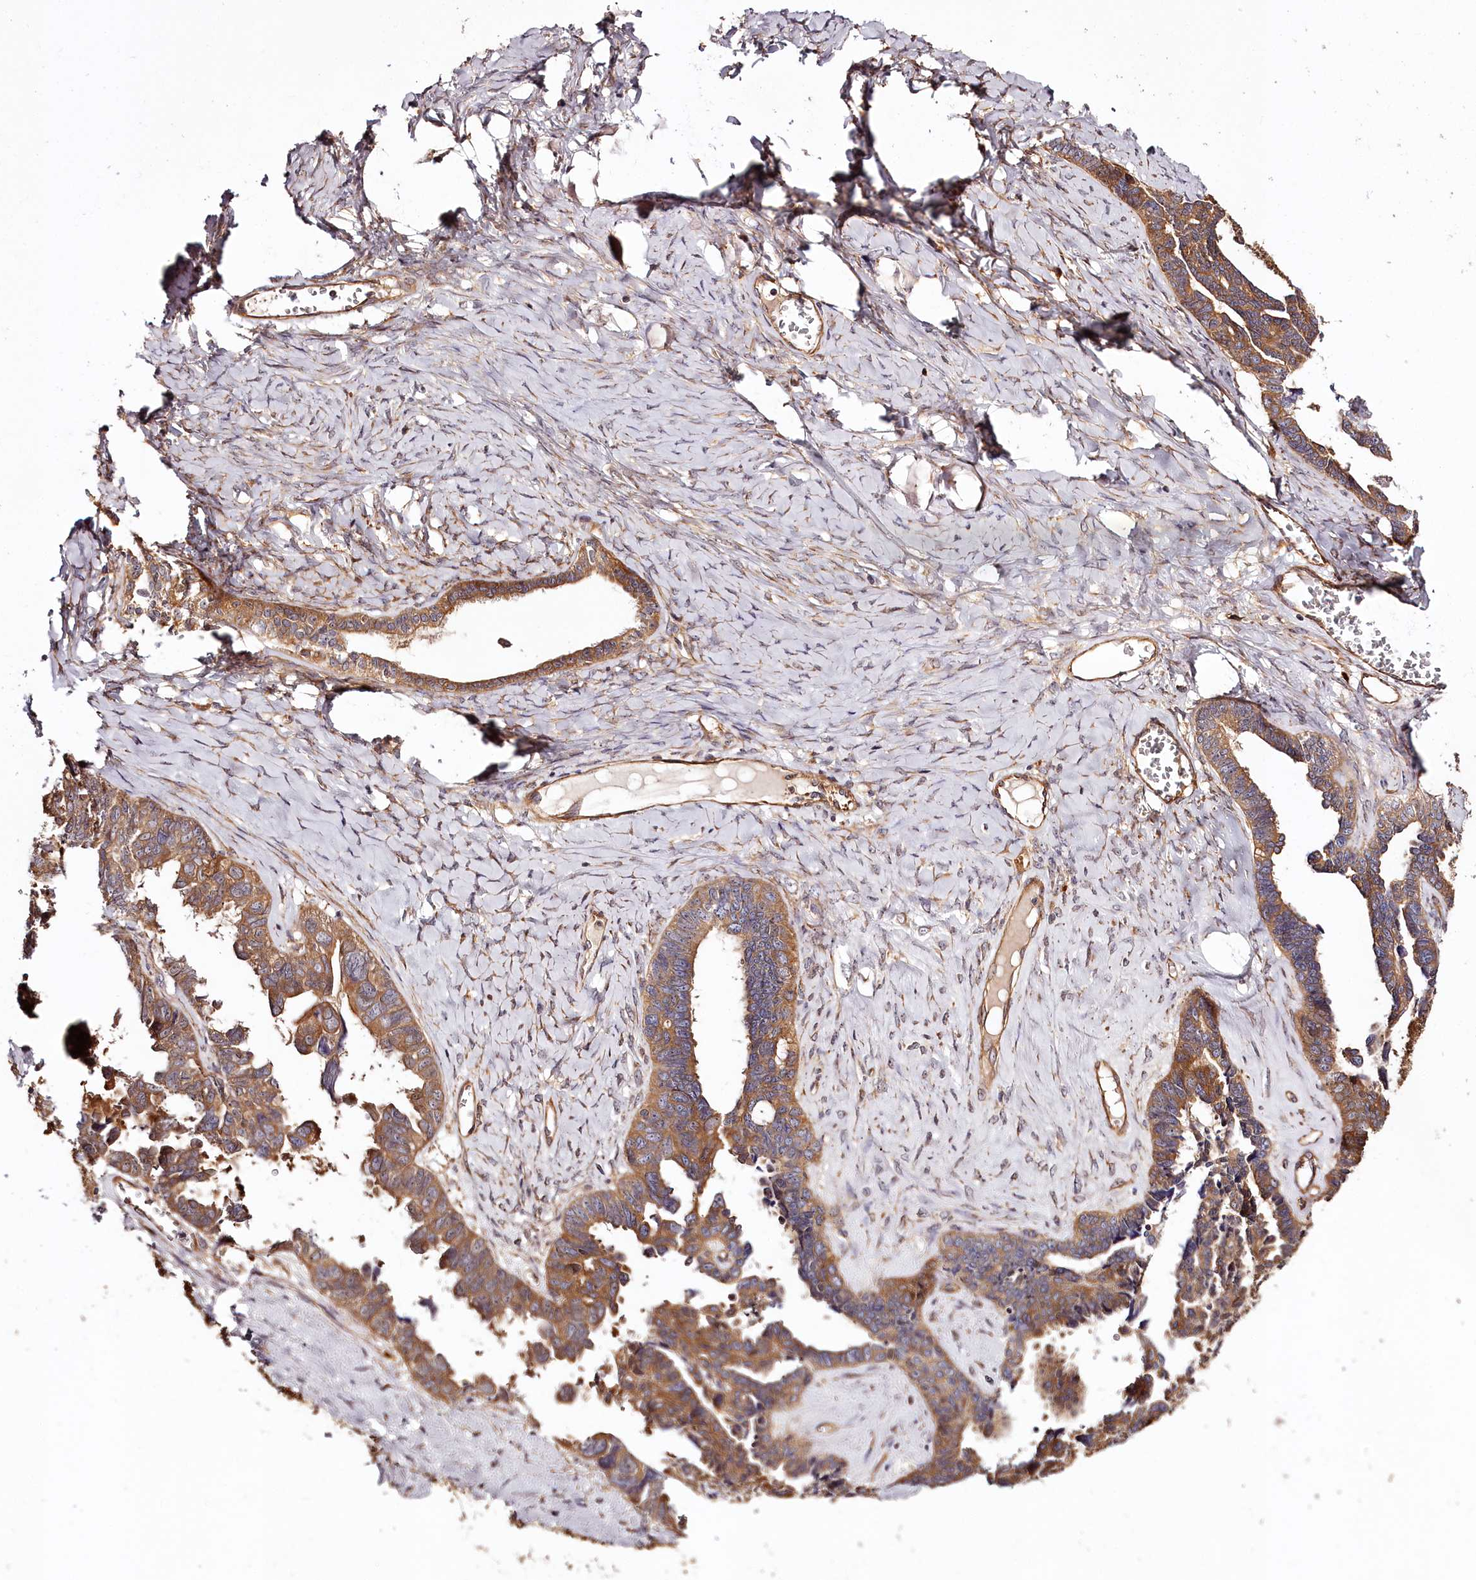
{"staining": {"intensity": "moderate", "quantity": ">75%", "location": "cytoplasmic/membranous"}, "tissue": "ovarian cancer", "cell_type": "Tumor cells", "image_type": "cancer", "snomed": [{"axis": "morphology", "description": "Cystadenocarcinoma, serous, NOS"}, {"axis": "topography", "description": "Ovary"}], "caption": "Protein expression analysis of ovarian serous cystadenocarcinoma shows moderate cytoplasmic/membranous staining in about >75% of tumor cells.", "gene": "TARS1", "patient": {"sex": "female", "age": 79}}